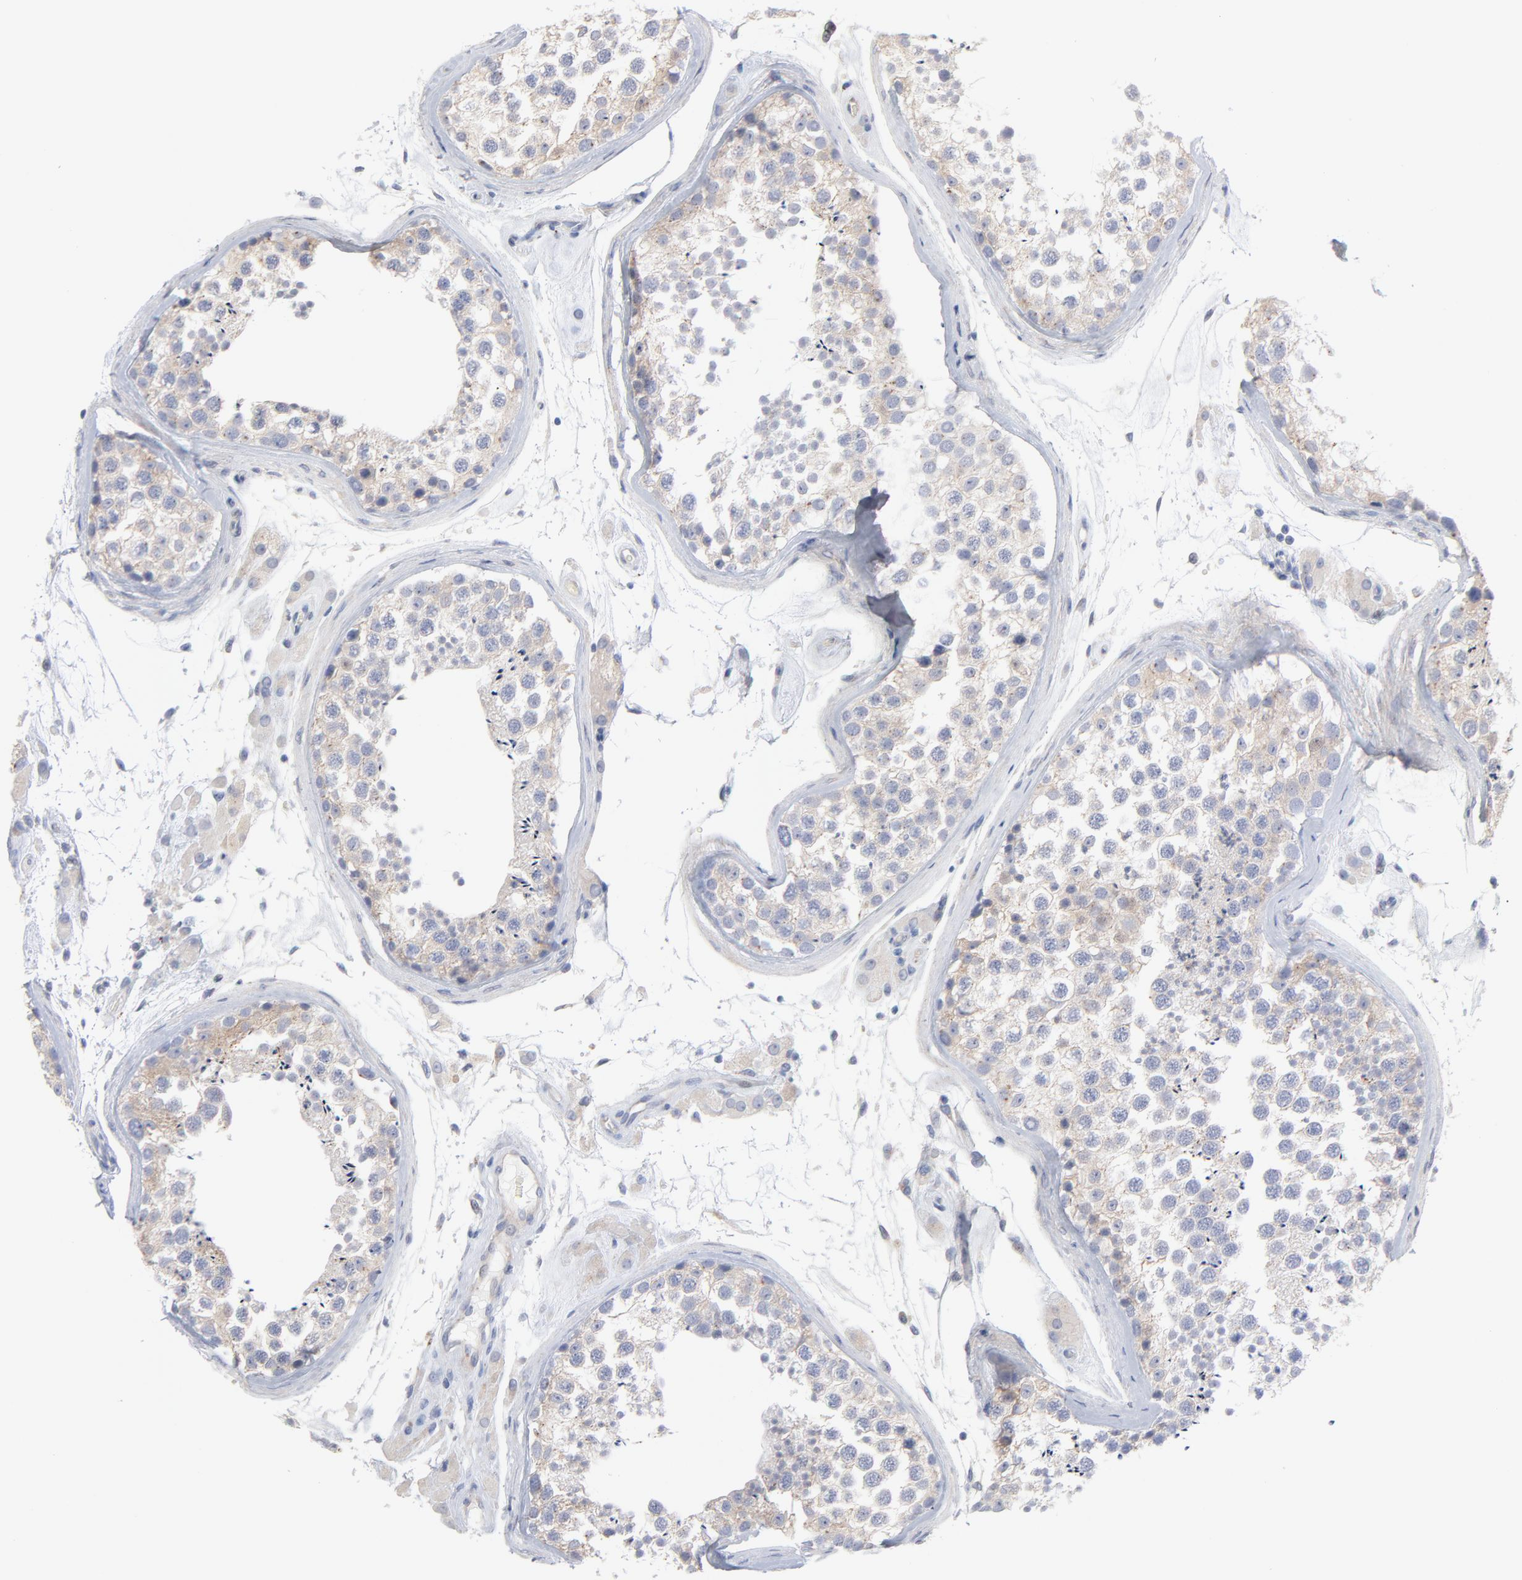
{"staining": {"intensity": "weak", "quantity": "25%-75%", "location": "cytoplasmic/membranous"}, "tissue": "testis", "cell_type": "Cells in seminiferous ducts", "image_type": "normal", "snomed": [{"axis": "morphology", "description": "Normal tissue, NOS"}, {"axis": "topography", "description": "Testis"}], "caption": "Immunohistochemical staining of normal testis exhibits 25%-75% levels of weak cytoplasmic/membranous protein positivity in approximately 25%-75% of cells in seminiferous ducts. The protein of interest is stained brown, and the nuclei are stained in blue (DAB IHC with brightfield microscopy, high magnification).", "gene": "CPE", "patient": {"sex": "male", "age": 46}}